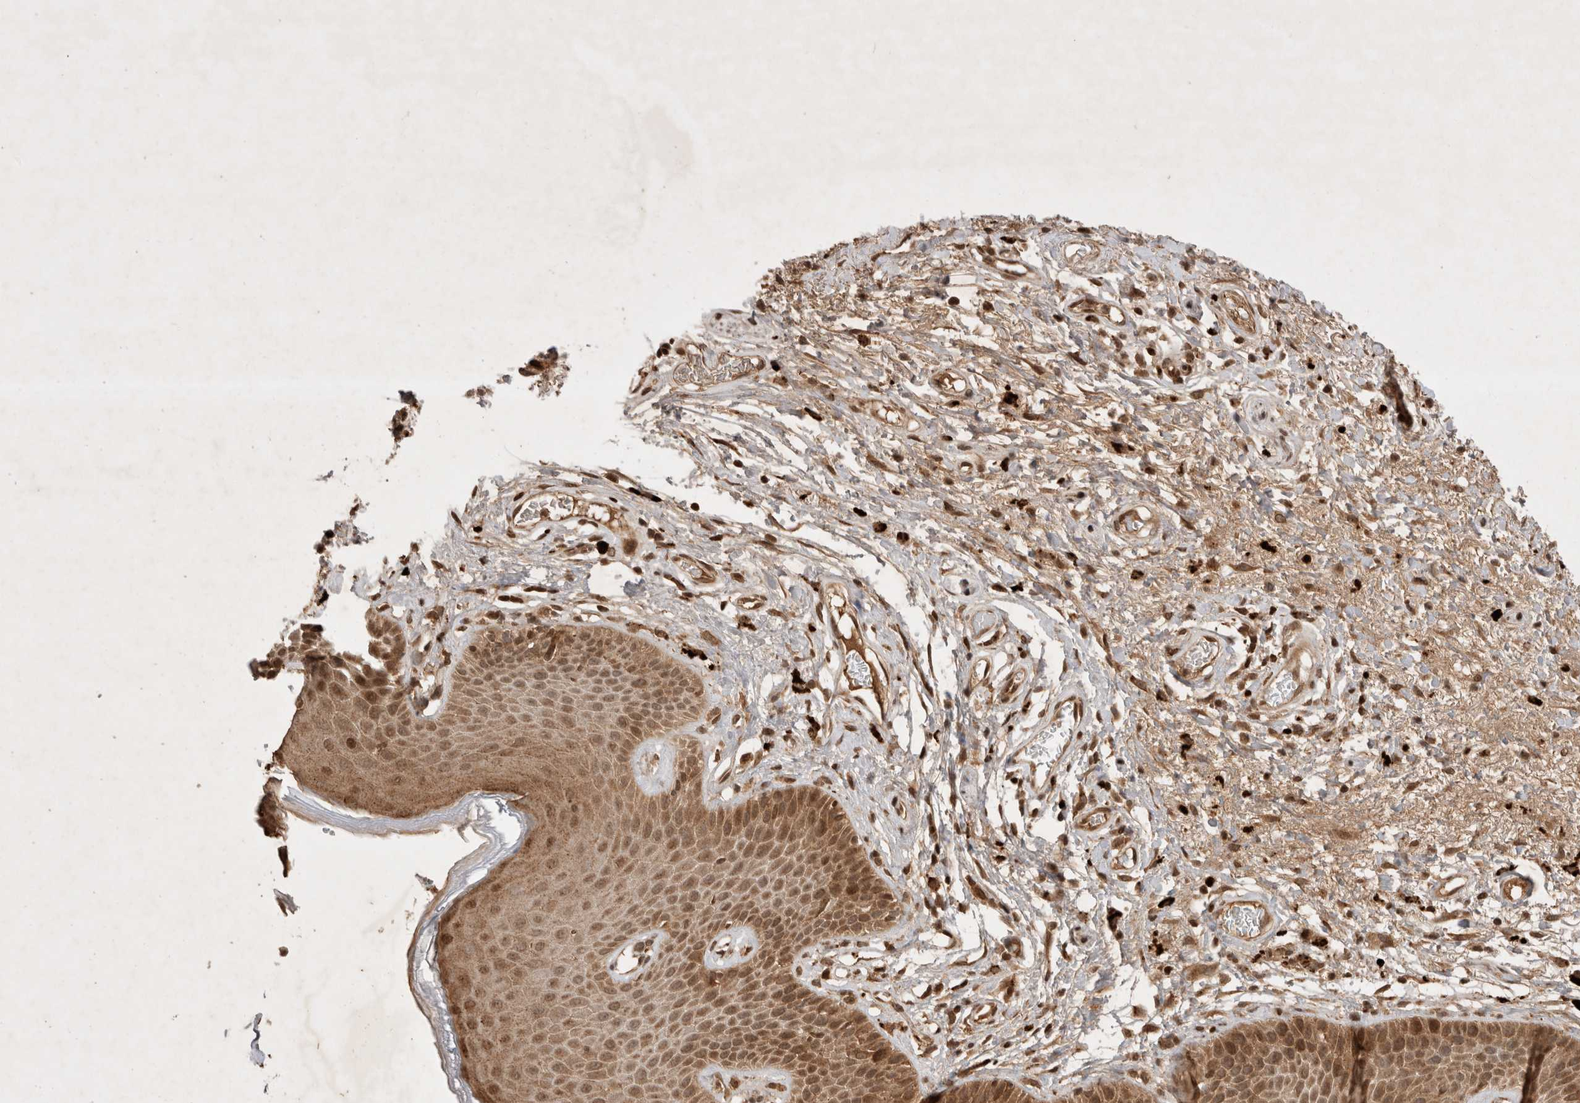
{"staining": {"intensity": "moderate", "quantity": ">75%", "location": "cytoplasmic/membranous,nuclear"}, "tissue": "skin", "cell_type": "Epidermal cells", "image_type": "normal", "snomed": [{"axis": "morphology", "description": "Normal tissue, NOS"}, {"axis": "topography", "description": "Anal"}], "caption": "Epidermal cells exhibit moderate cytoplasmic/membranous,nuclear expression in approximately >75% of cells in normal skin.", "gene": "FAM221A", "patient": {"sex": "male", "age": 74}}